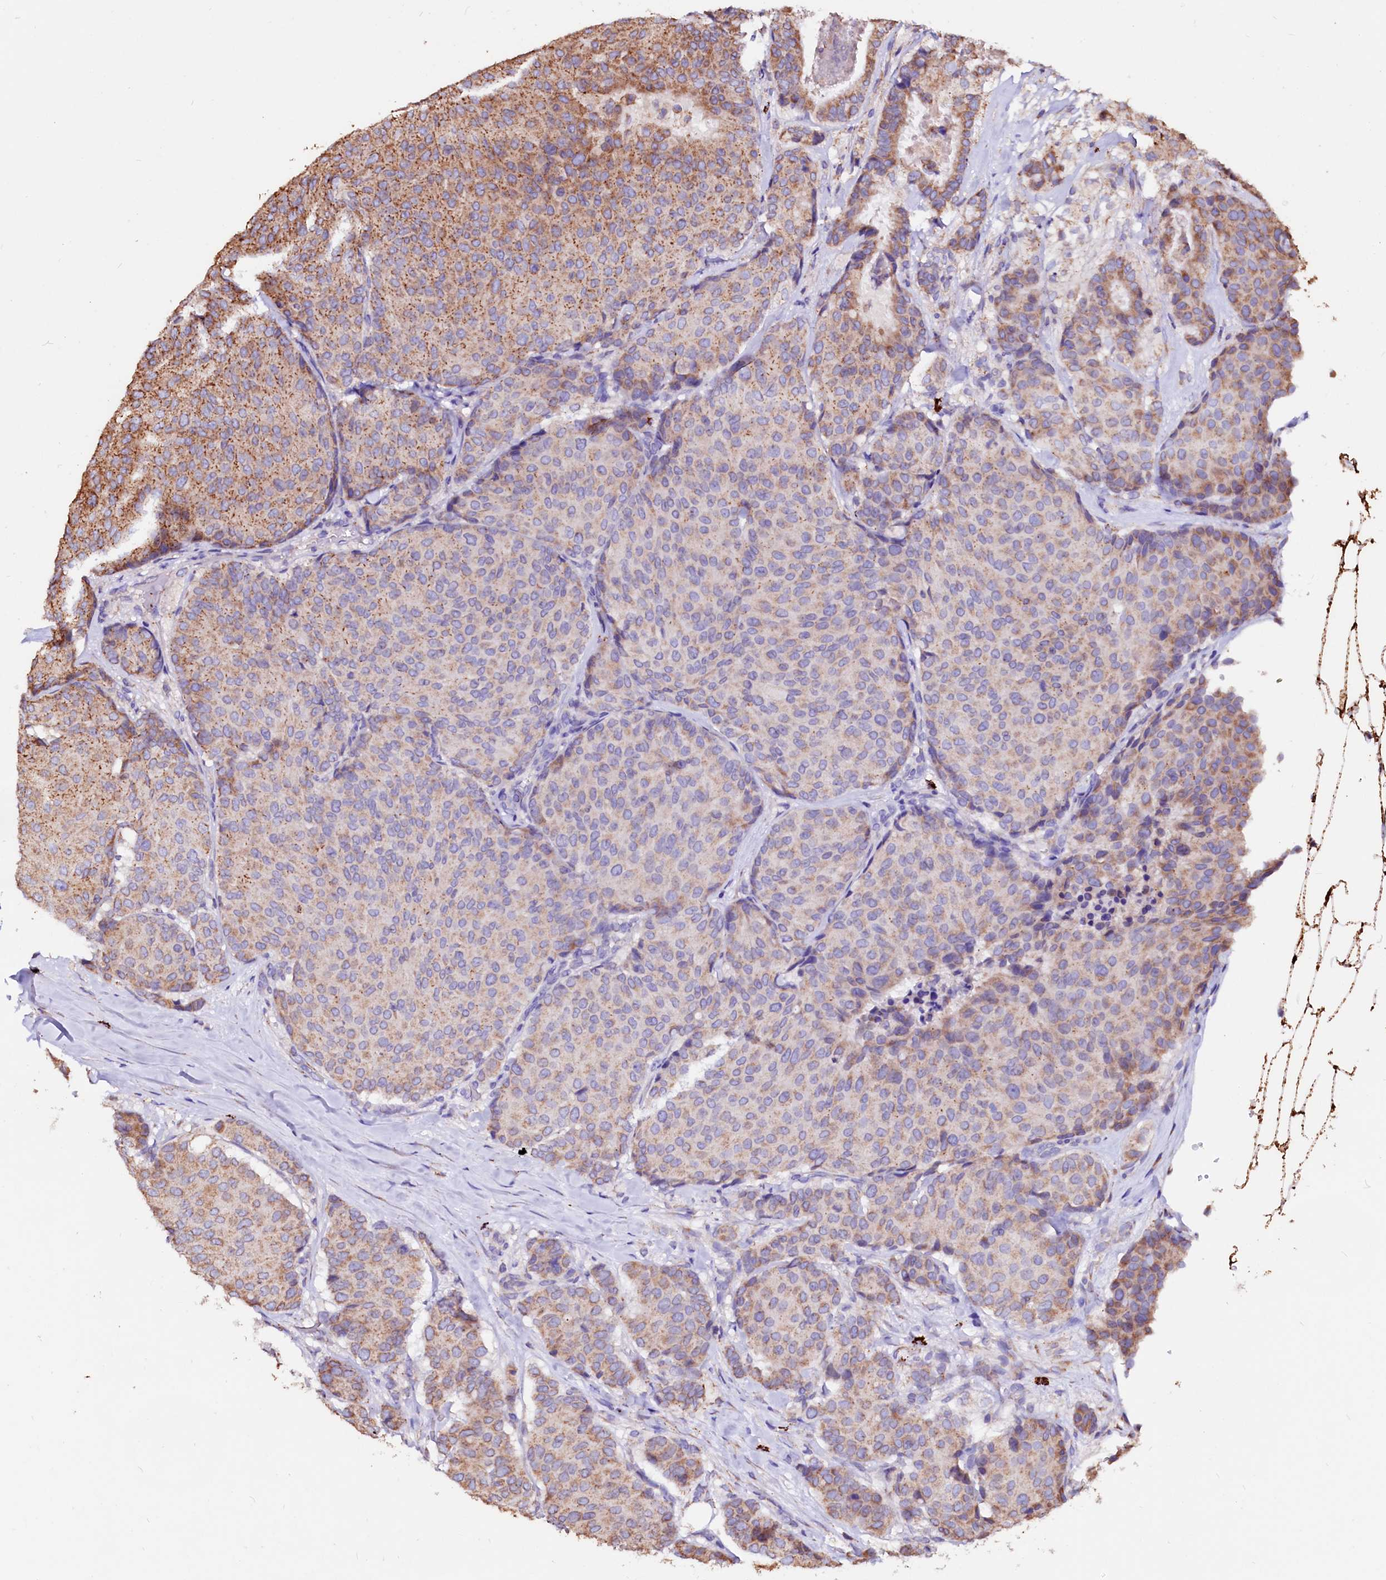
{"staining": {"intensity": "moderate", "quantity": ">75%", "location": "cytoplasmic/membranous"}, "tissue": "breast cancer", "cell_type": "Tumor cells", "image_type": "cancer", "snomed": [{"axis": "morphology", "description": "Duct carcinoma"}, {"axis": "topography", "description": "Breast"}], "caption": "Immunohistochemistry micrograph of neoplastic tissue: human breast invasive ductal carcinoma stained using immunohistochemistry (IHC) shows medium levels of moderate protein expression localized specifically in the cytoplasmic/membranous of tumor cells, appearing as a cytoplasmic/membranous brown color.", "gene": "MAOB", "patient": {"sex": "female", "age": 75}}